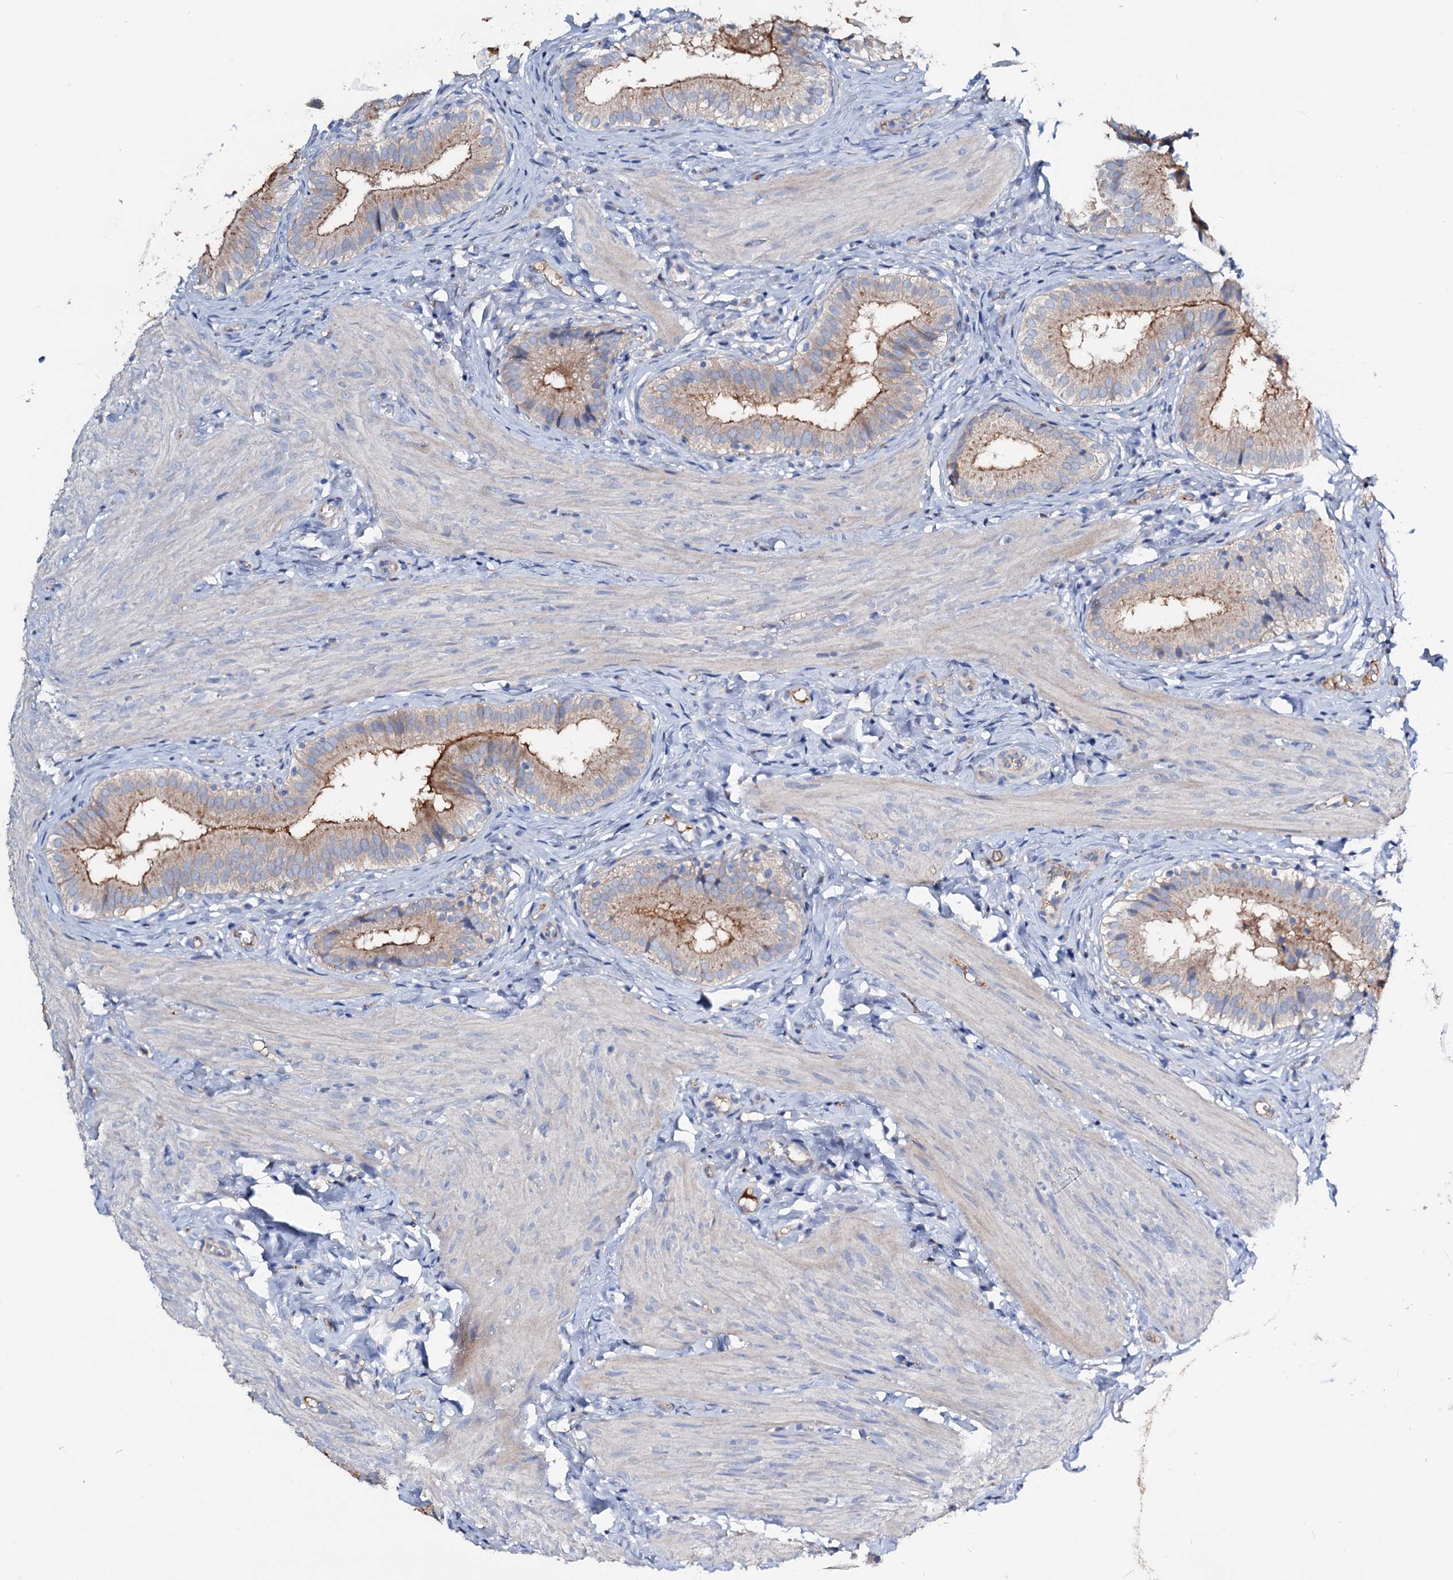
{"staining": {"intensity": "moderate", "quantity": ">75%", "location": "cytoplasmic/membranous"}, "tissue": "gallbladder", "cell_type": "Glandular cells", "image_type": "normal", "snomed": [{"axis": "morphology", "description": "Normal tissue, NOS"}, {"axis": "topography", "description": "Gallbladder"}], "caption": "A micrograph of gallbladder stained for a protein displays moderate cytoplasmic/membranous brown staining in glandular cells.", "gene": "ACY3", "patient": {"sex": "female", "age": 47}}